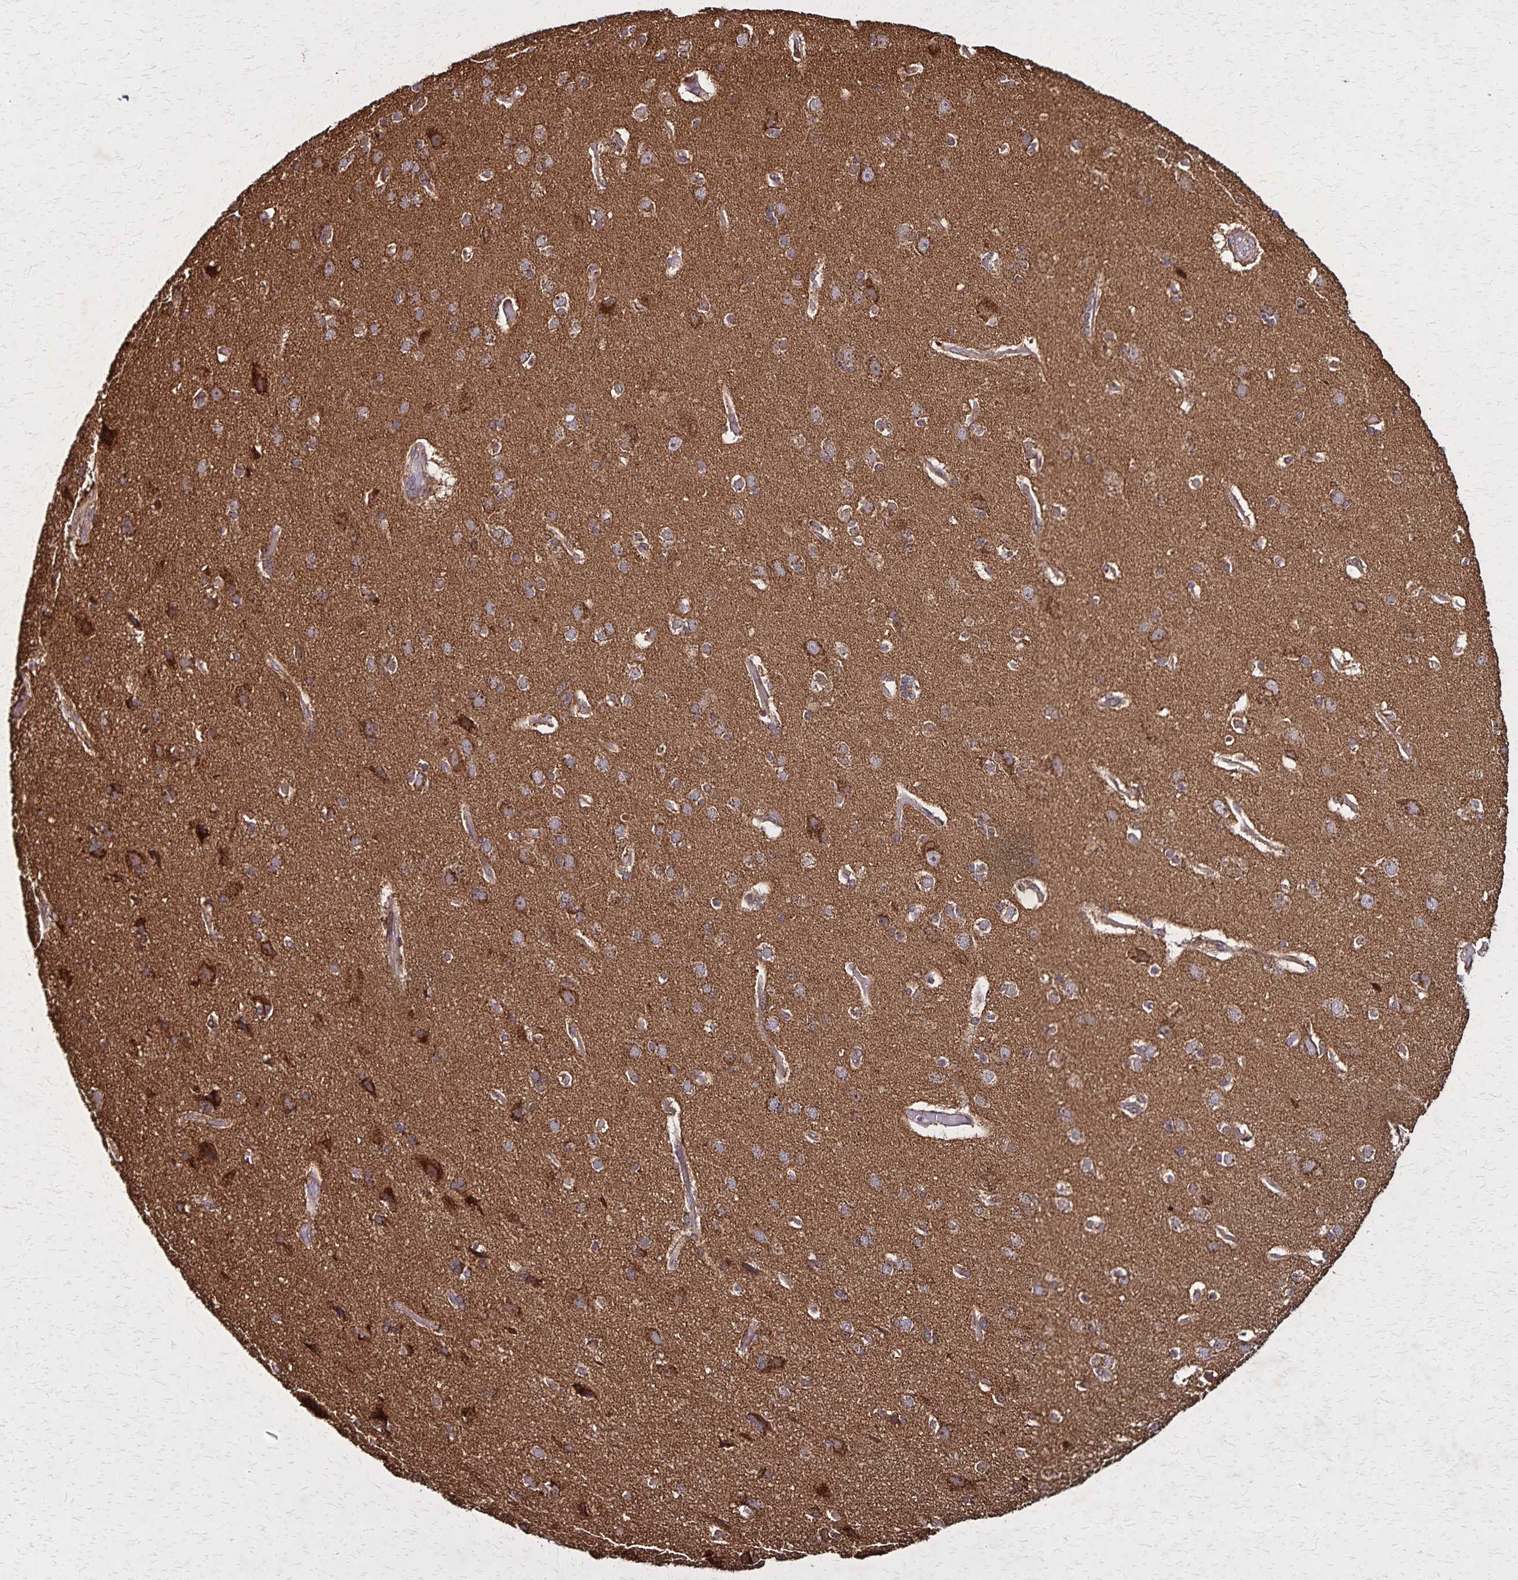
{"staining": {"intensity": "weak", "quantity": ">75%", "location": "cytoplasmic/membranous"}, "tissue": "cerebral cortex", "cell_type": "Endothelial cells", "image_type": "normal", "snomed": [{"axis": "morphology", "description": "Normal tissue, NOS"}, {"axis": "morphology", "description": "Glioma, malignant, High grade"}, {"axis": "topography", "description": "Cerebral cortex"}], "caption": "DAB immunohistochemical staining of benign human cerebral cortex demonstrates weak cytoplasmic/membranous protein positivity in approximately >75% of endothelial cells.", "gene": "NFS1", "patient": {"sex": "male", "age": 71}}